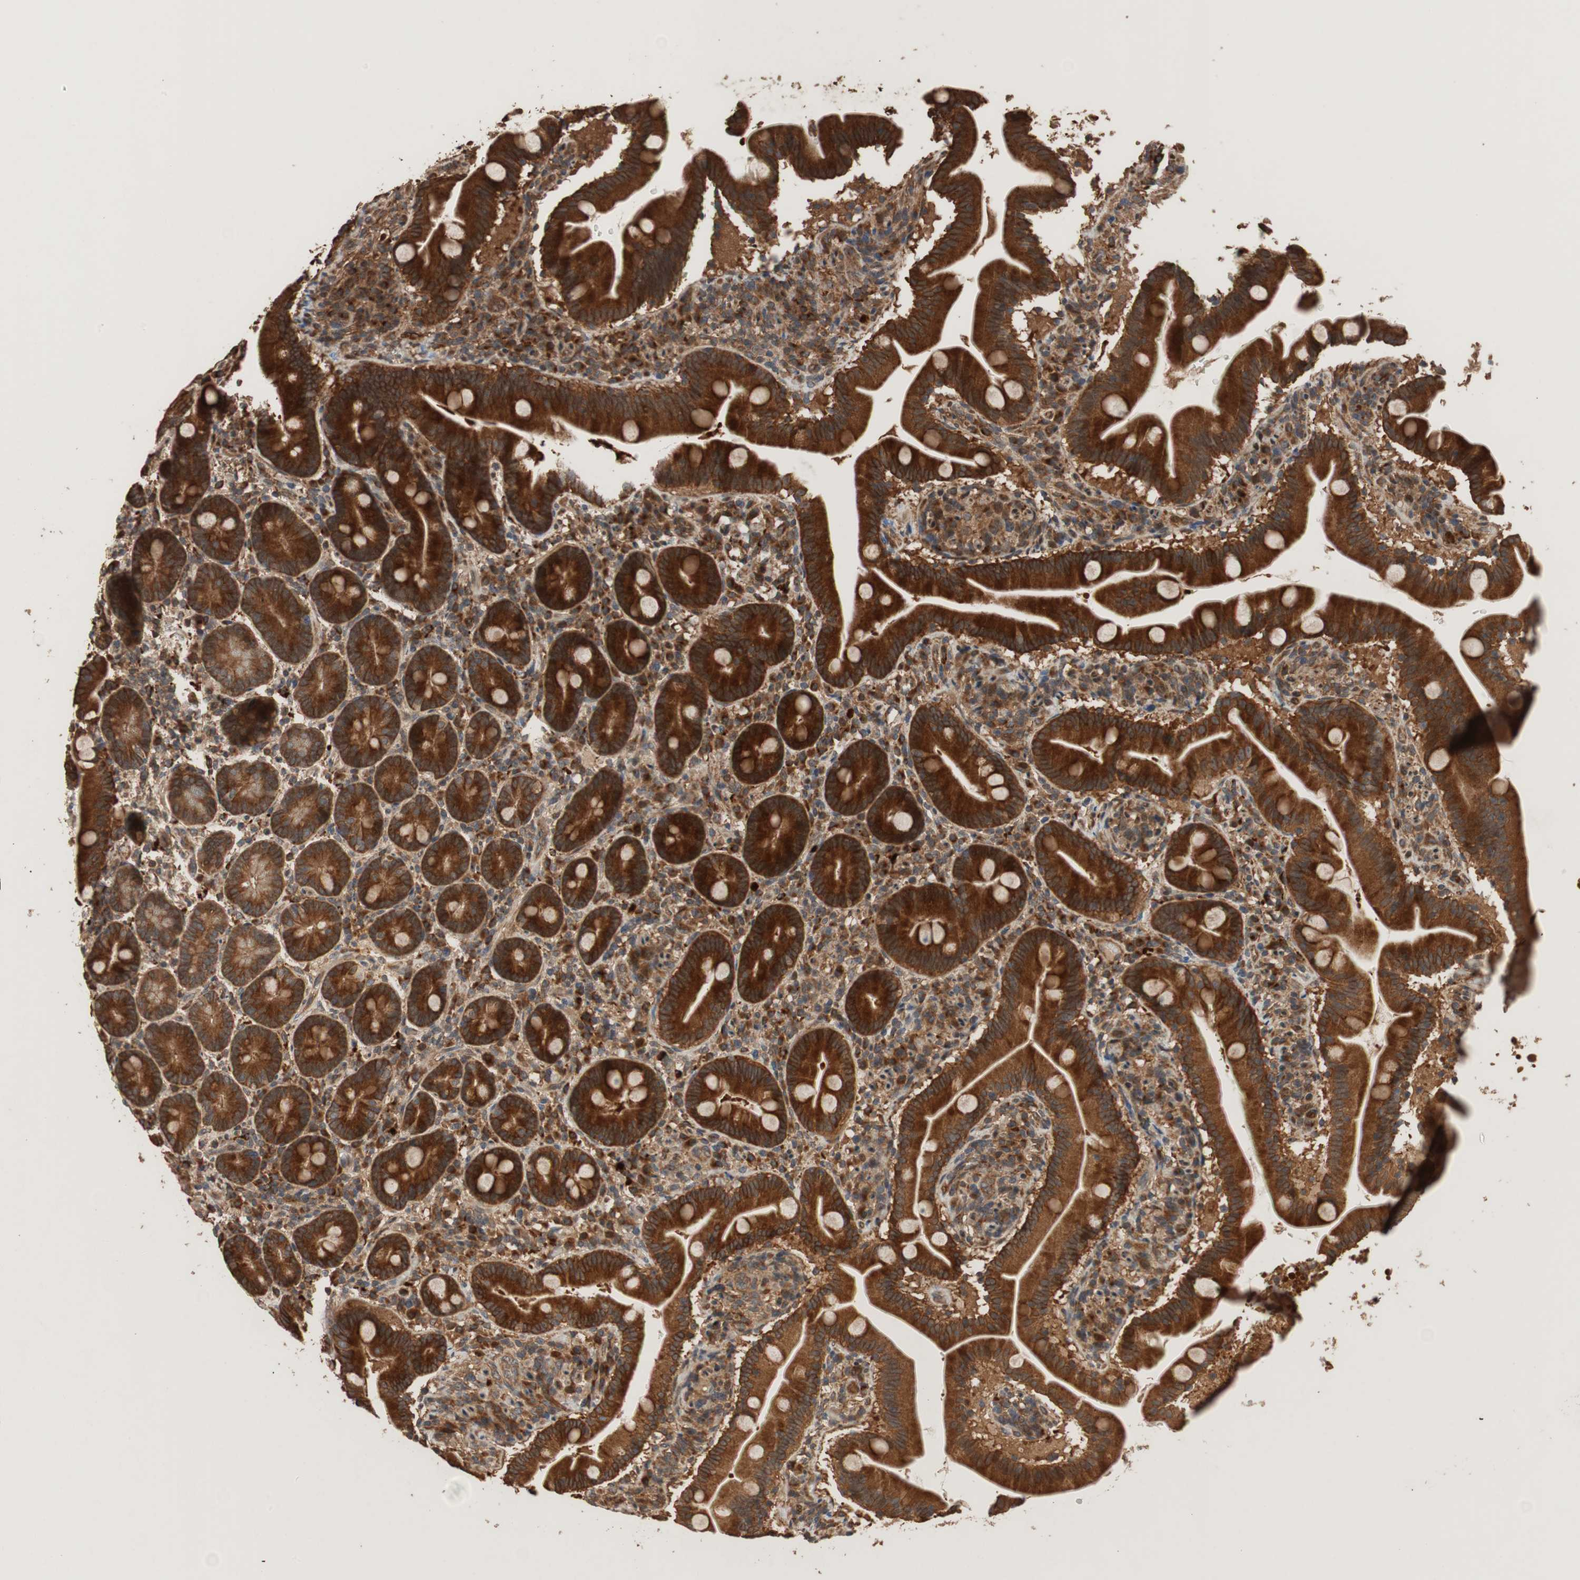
{"staining": {"intensity": "strong", "quantity": ">75%", "location": "cytoplasmic/membranous"}, "tissue": "duodenum", "cell_type": "Glandular cells", "image_type": "normal", "snomed": [{"axis": "morphology", "description": "Normal tissue, NOS"}, {"axis": "topography", "description": "Duodenum"}], "caption": "Strong cytoplasmic/membranous staining for a protein is appreciated in approximately >75% of glandular cells of unremarkable duodenum using immunohistochemistry.", "gene": "RAB1A", "patient": {"sex": "male", "age": 54}}